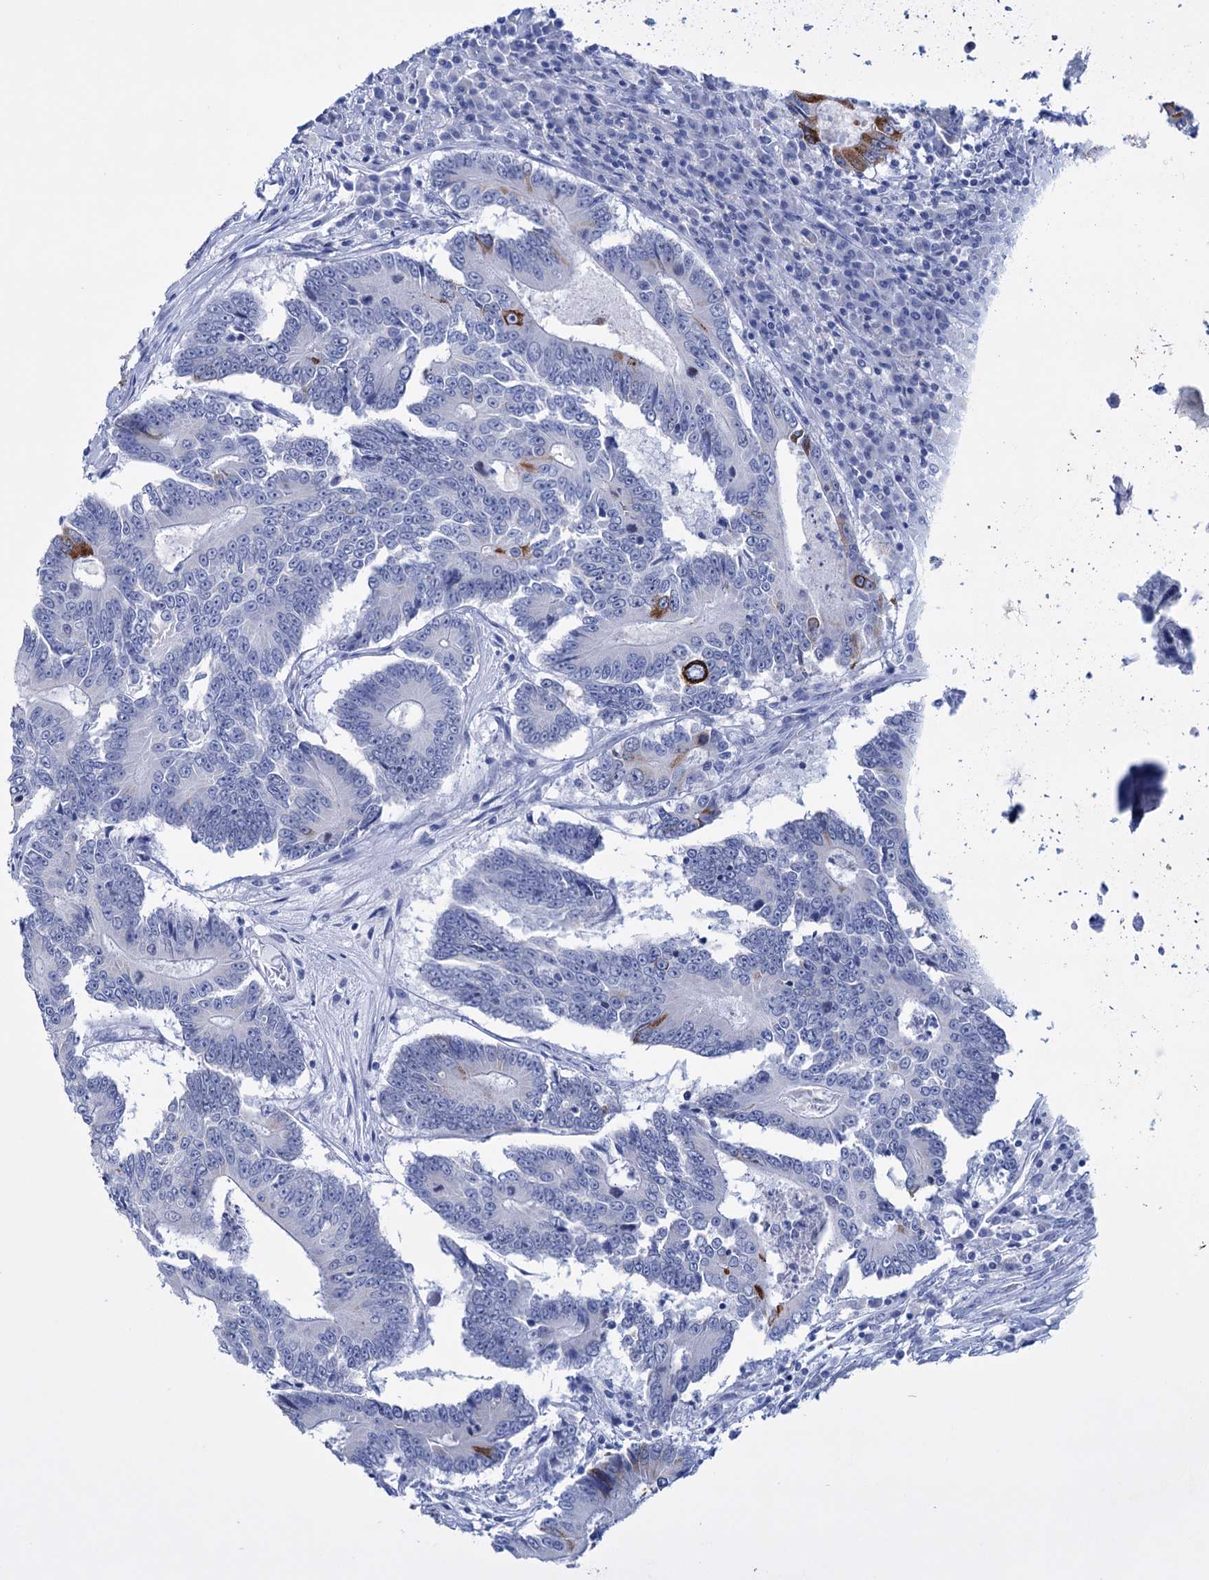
{"staining": {"intensity": "negative", "quantity": "none", "location": "none"}, "tissue": "colorectal cancer", "cell_type": "Tumor cells", "image_type": "cancer", "snomed": [{"axis": "morphology", "description": "Adenocarcinoma, NOS"}, {"axis": "topography", "description": "Colon"}], "caption": "Immunohistochemical staining of human colorectal cancer (adenocarcinoma) reveals no significant staining in tumor cells.", "gene": "FBXW12", "patient": {"sex": "male", "age": 83}}